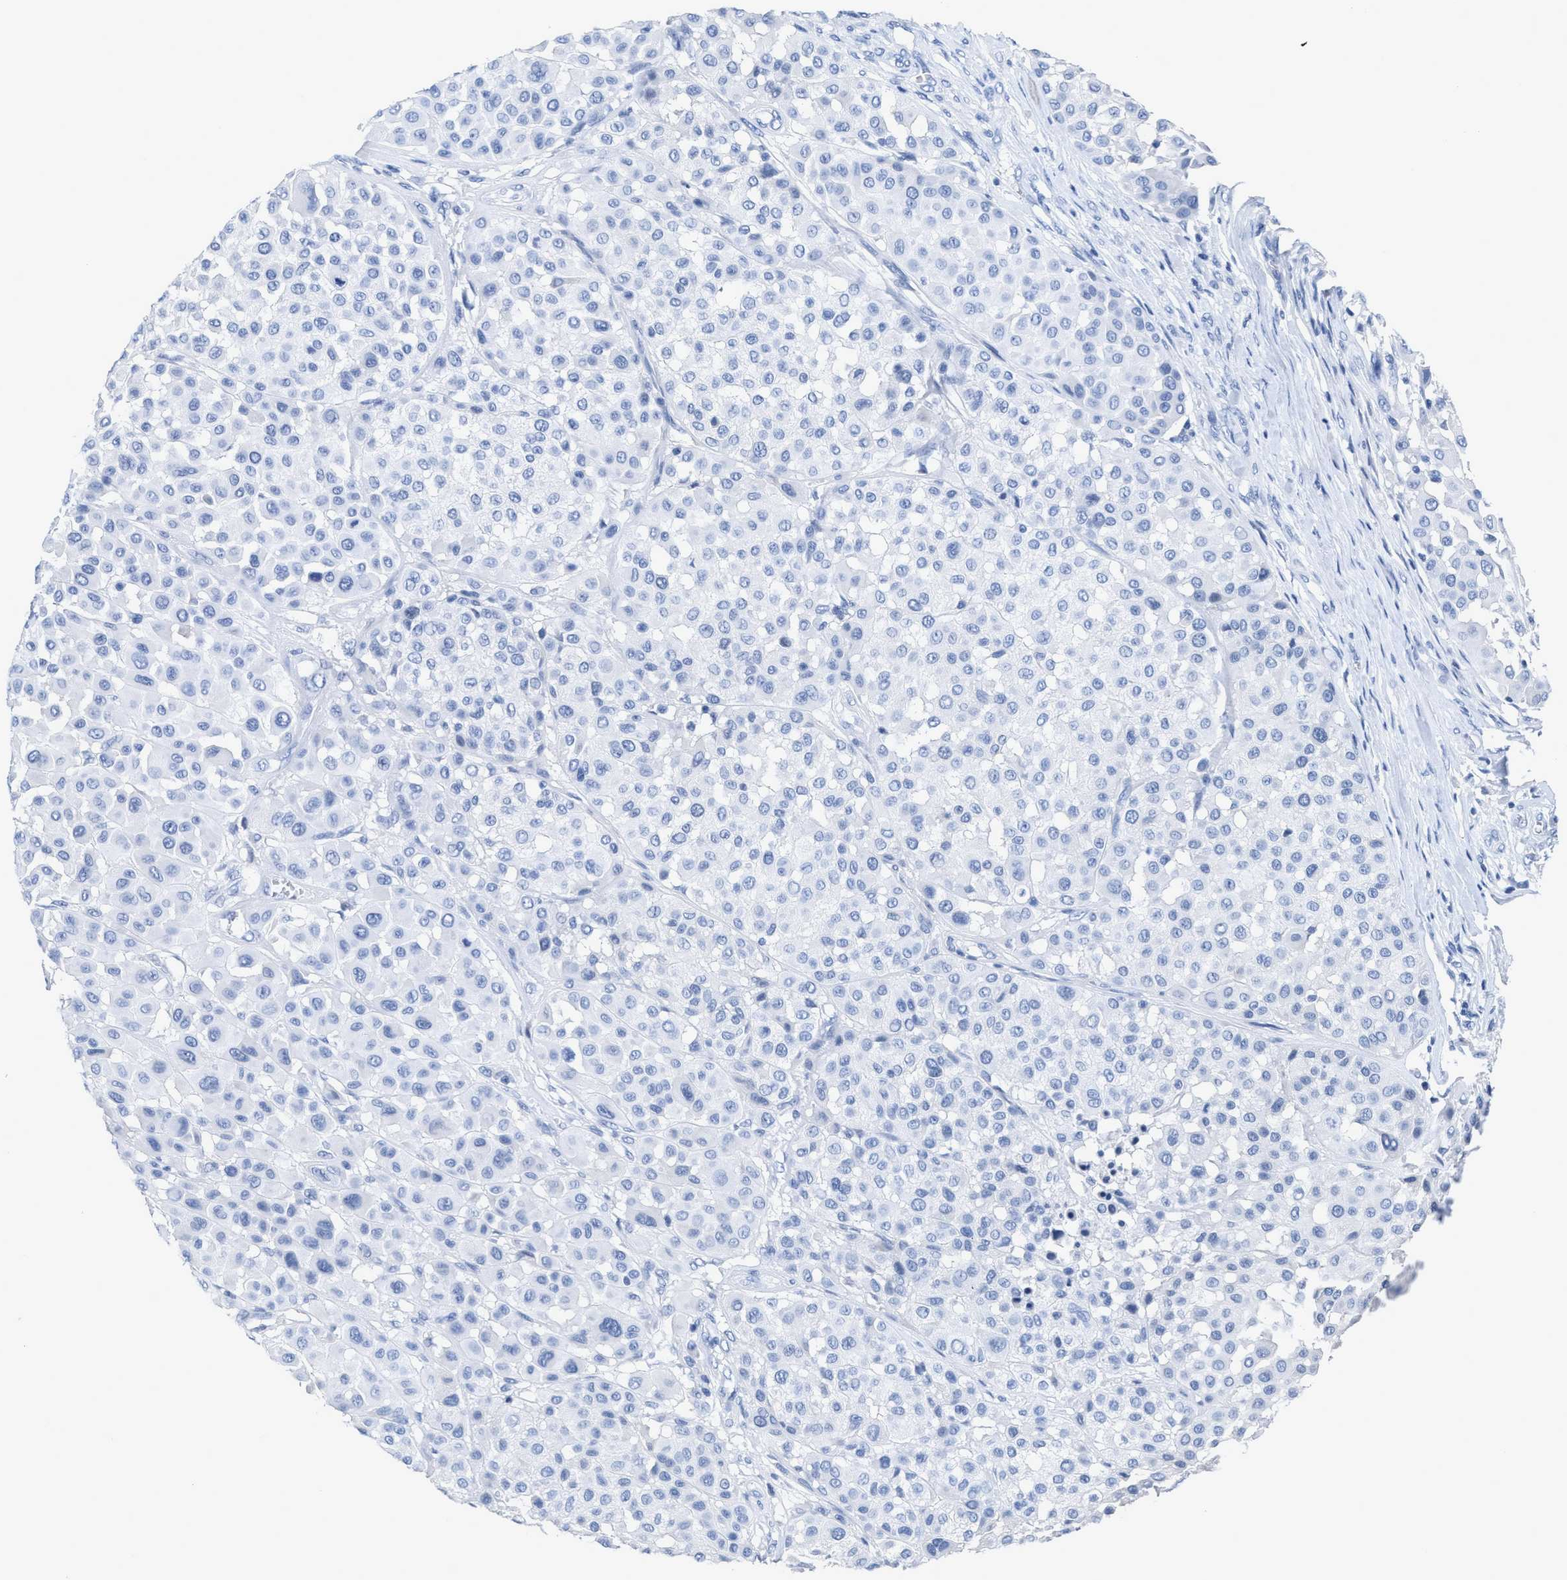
{"staining": {"intensity": "negative", "quantity": "none", "location": "none"}, "tissue": "melanoma", "cell_type": "Tumor cells", "image_type": "cancer", "snomed": [{"axis": "morphology", "description": "Malignant melanoma, Metastatic site"}, {"axis": "topography", "description": "Soft tissue"}], "caption": "IHC image of neoplastic tissue: human malignant melanoma (metastatic site) stained with DAB (3,3'-diaminobenzidine) shows no significant protein expression in tumor cells. (Immunohistochemistry, brightfield microscopy, high magnification).", "gene": "CEACAM5", "patient": {"sex": "male", "age": 41}}